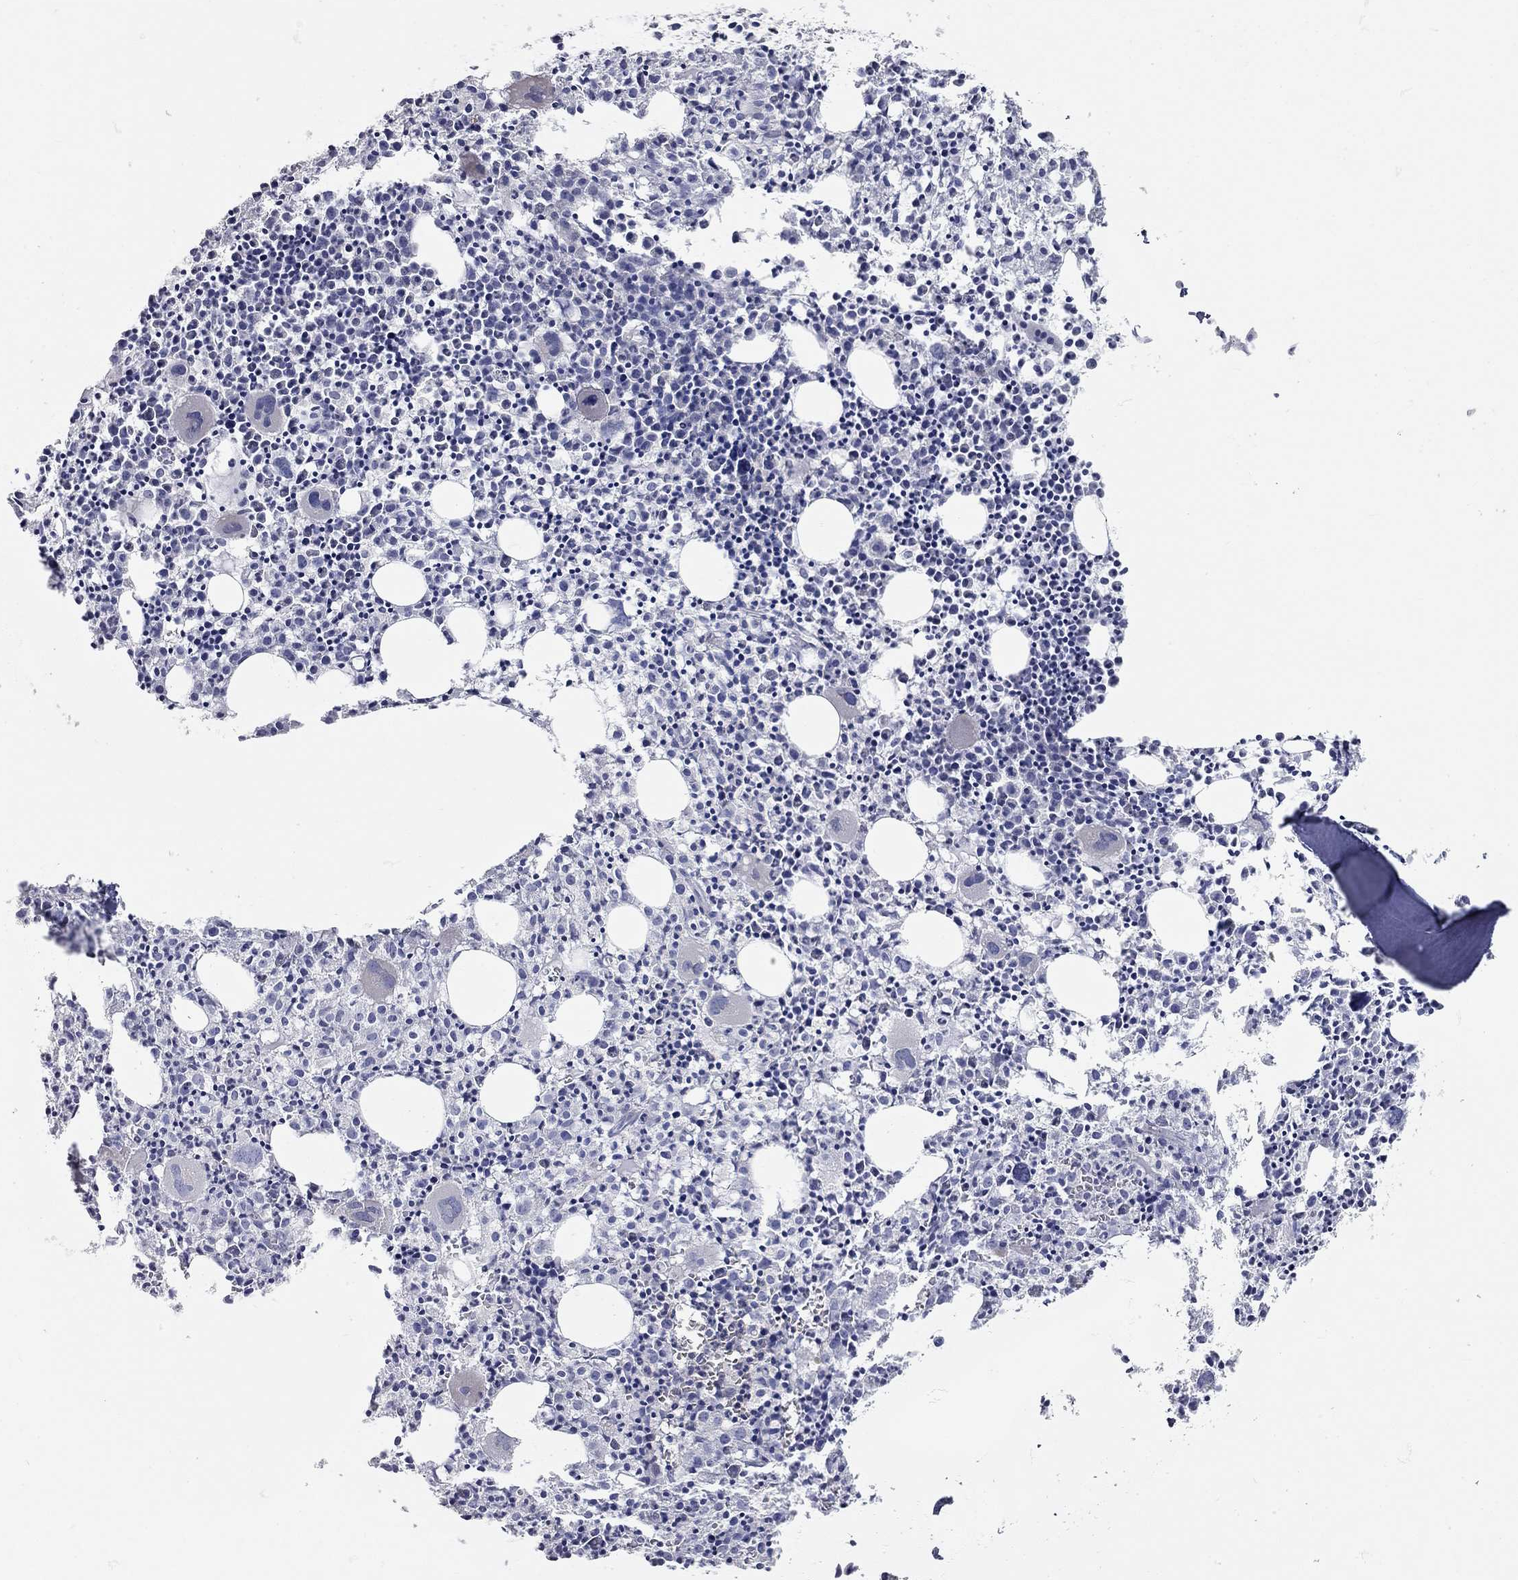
{"staining": {"intensity": "negative", "quantity": "none", "location": "none"}, "tissue": "bone marrow", "cell_type": "Hematopoietic cells", "image_type": "normal", "snomed": [{"axis": "morphology", "description": "Normal tissue, NOS"}, {"axis": "morphology", "description": "Inflammation, NOS"}, {"axis": "topography", "description": "Bone marrow"}], "caption": "The histopathology image exhibits no significant staining in hematopoietic cells of bone marrow. (DAB (3,3'-diaminobenzidine) immunohistochemistry (IHC) visualized using brightfield microscopy, high magnification).", "gene": "XAGE2", "patient": {"sex": "male", "age": 3}}